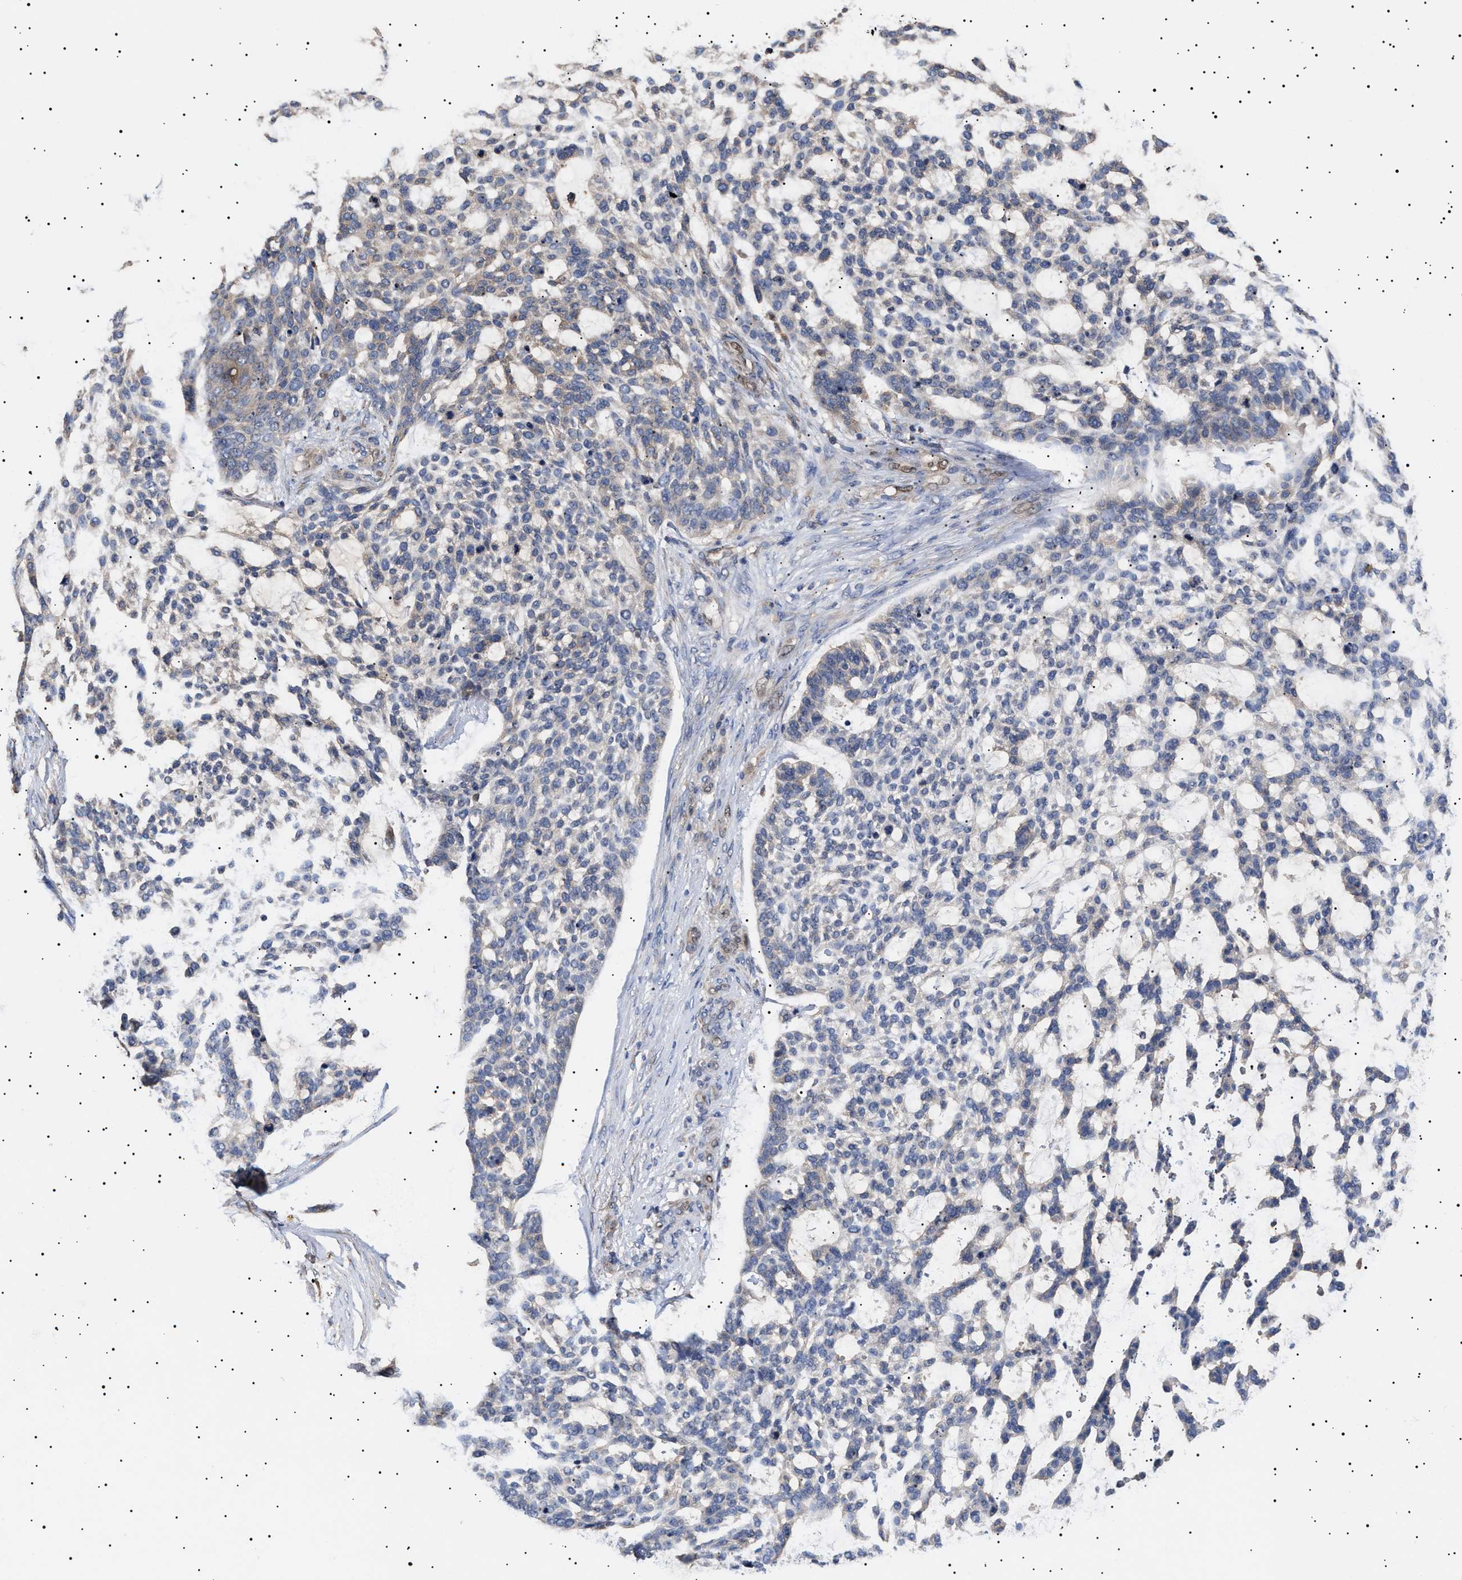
{"staining": {"intensity": "negative", "quantity": "none", "location": "none"}, "tissue": "skin cancer", "cell_type": "Tumor cells", "image_type": "cancer", "snomed": [{"axis": "morphology", "description": "Basal cell carcinoma"}, {"axis": "topography", "description": "Skin"}], "caption": "Tumor cells are negative for protein expression in human skin basal cell carcinoma.", "gene": "KRBA1", "patient": {"sex": "female", "age": 64}}